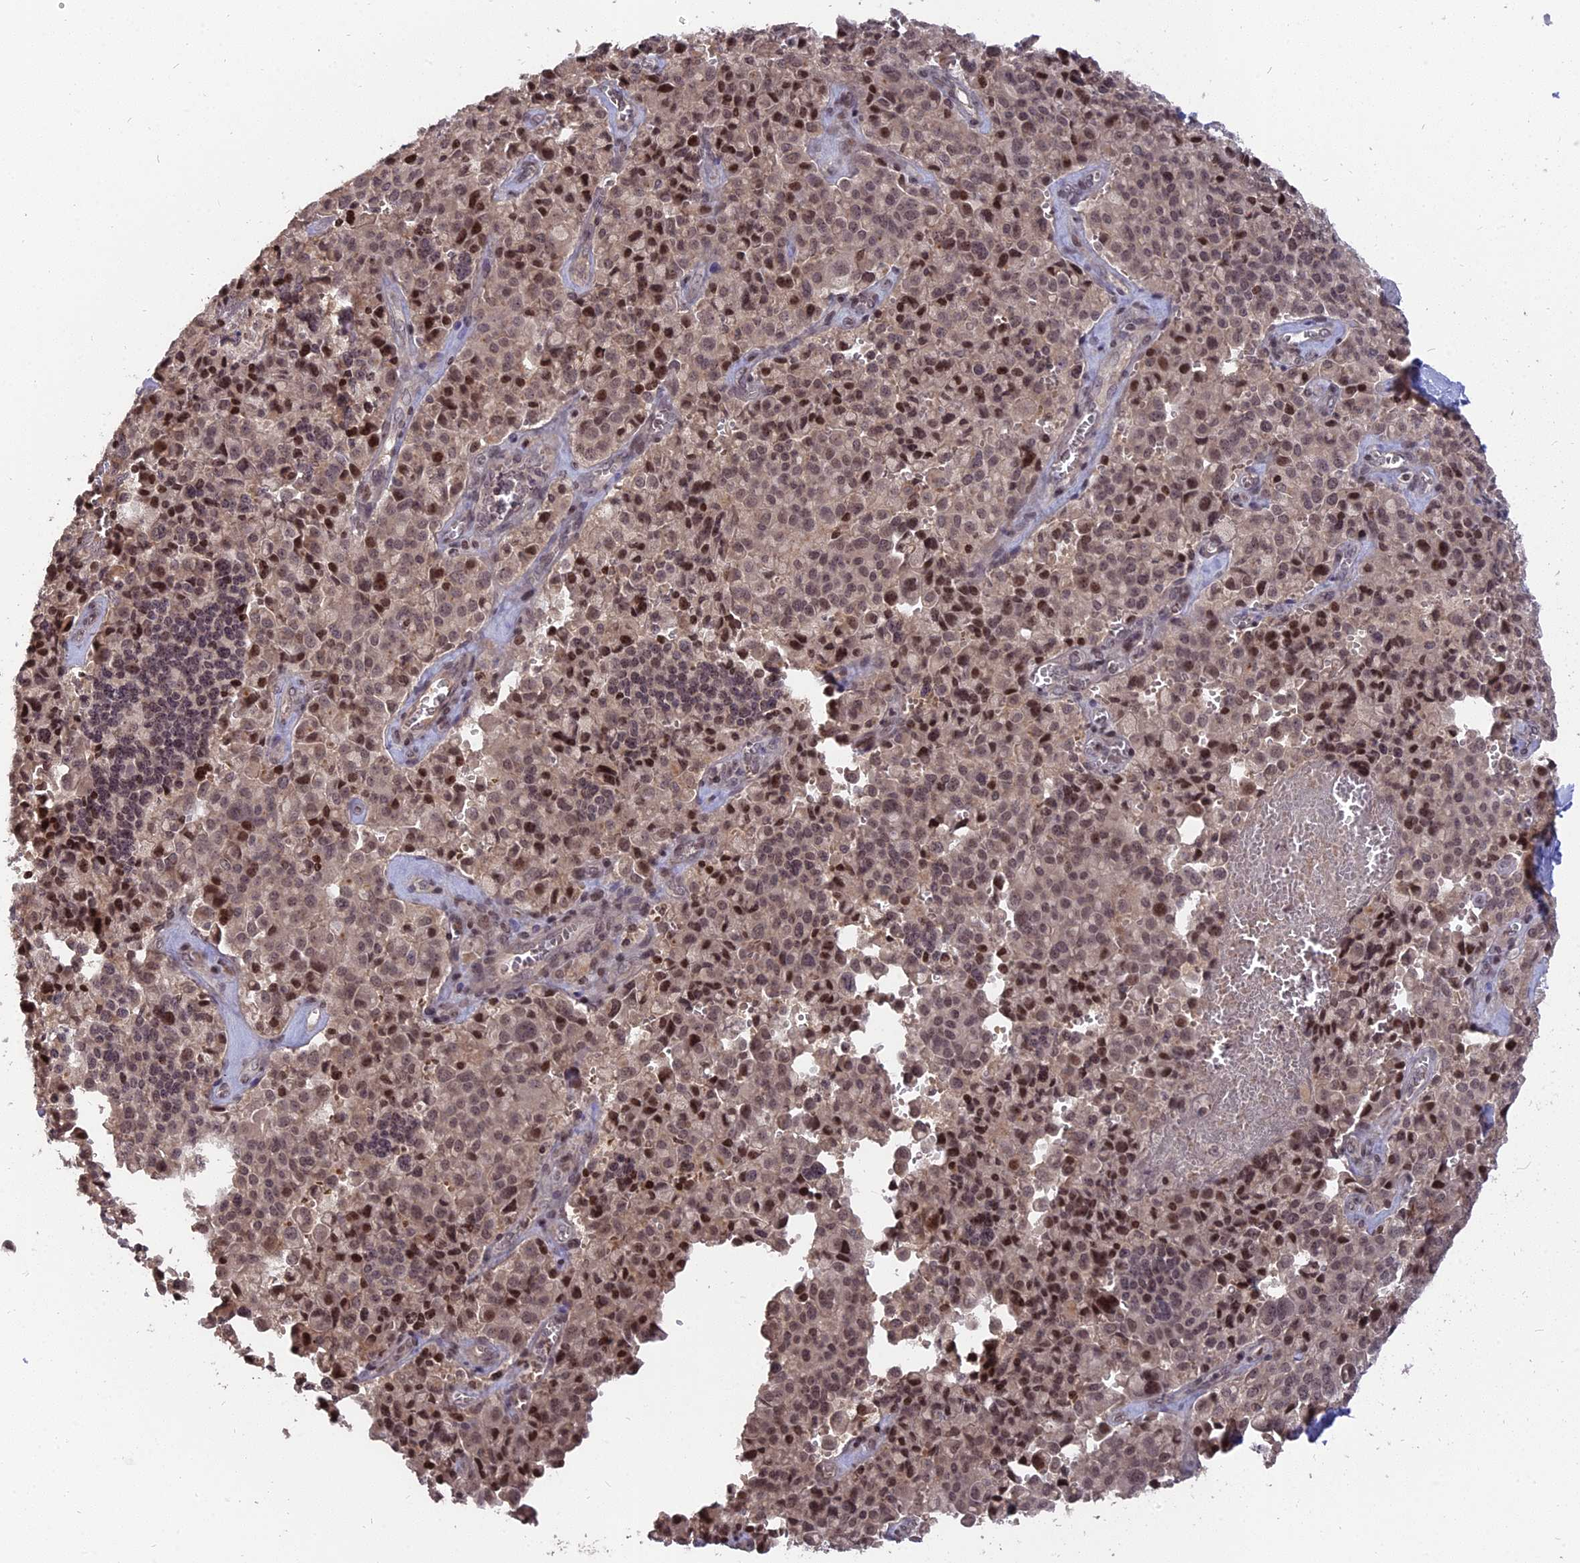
{"staining": {"intensity": "moderate", "quantity": "25%-75%", "location": "nuclear"}, "tissue": "pancreatic cancer", "cell_type": "Tumor cells", "image_type": "cancer", "snomed": [{"axis": "morphology", "description": "Adenocarcinoma, NOS"}, {"axis": "topography", "description": "Pancreas"}], "caption": "IHC (DAB) staining of human pancreatic adenocarcinoma exhibits moderate nuclear protein positivity in about 25%-75% of tumor cells.", "gene": "NR1H3", "patient": {"sex": "male", "age": 65}}